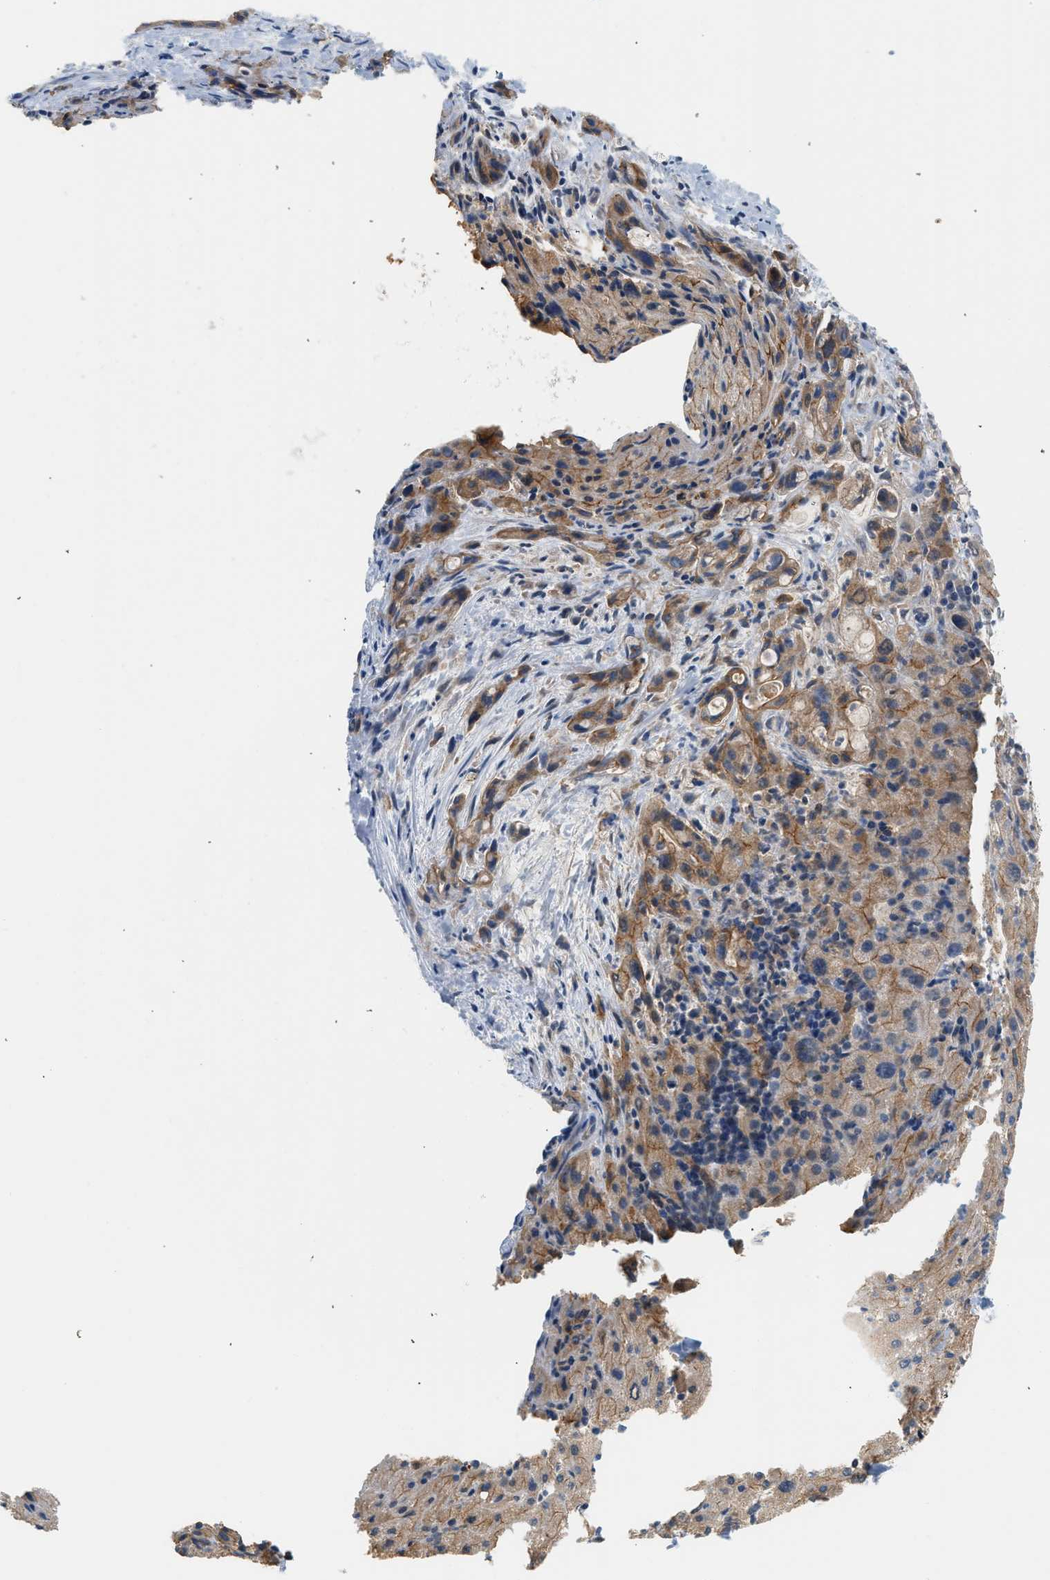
{"staining": {"intensity": "moderate", "quantity": ">75%", "location": "cytoplasmic/membranous"}, "tissue": "liver cancer", "cell_type": "Tumor cells", "image_type": "cancer", "snomed": [{"axis": "morphology", "description": "Cholangiocarcinoma"}, {"axis": "topography", "description": "Liver"}], "caption": "Brown immunohistochemical staining in liver cancer displays moderate cytoplasmic/membranous staining in about >75% of tumor cells.", "gene": "CTXN1", "patient": {"sex": "female", "age": 72}}